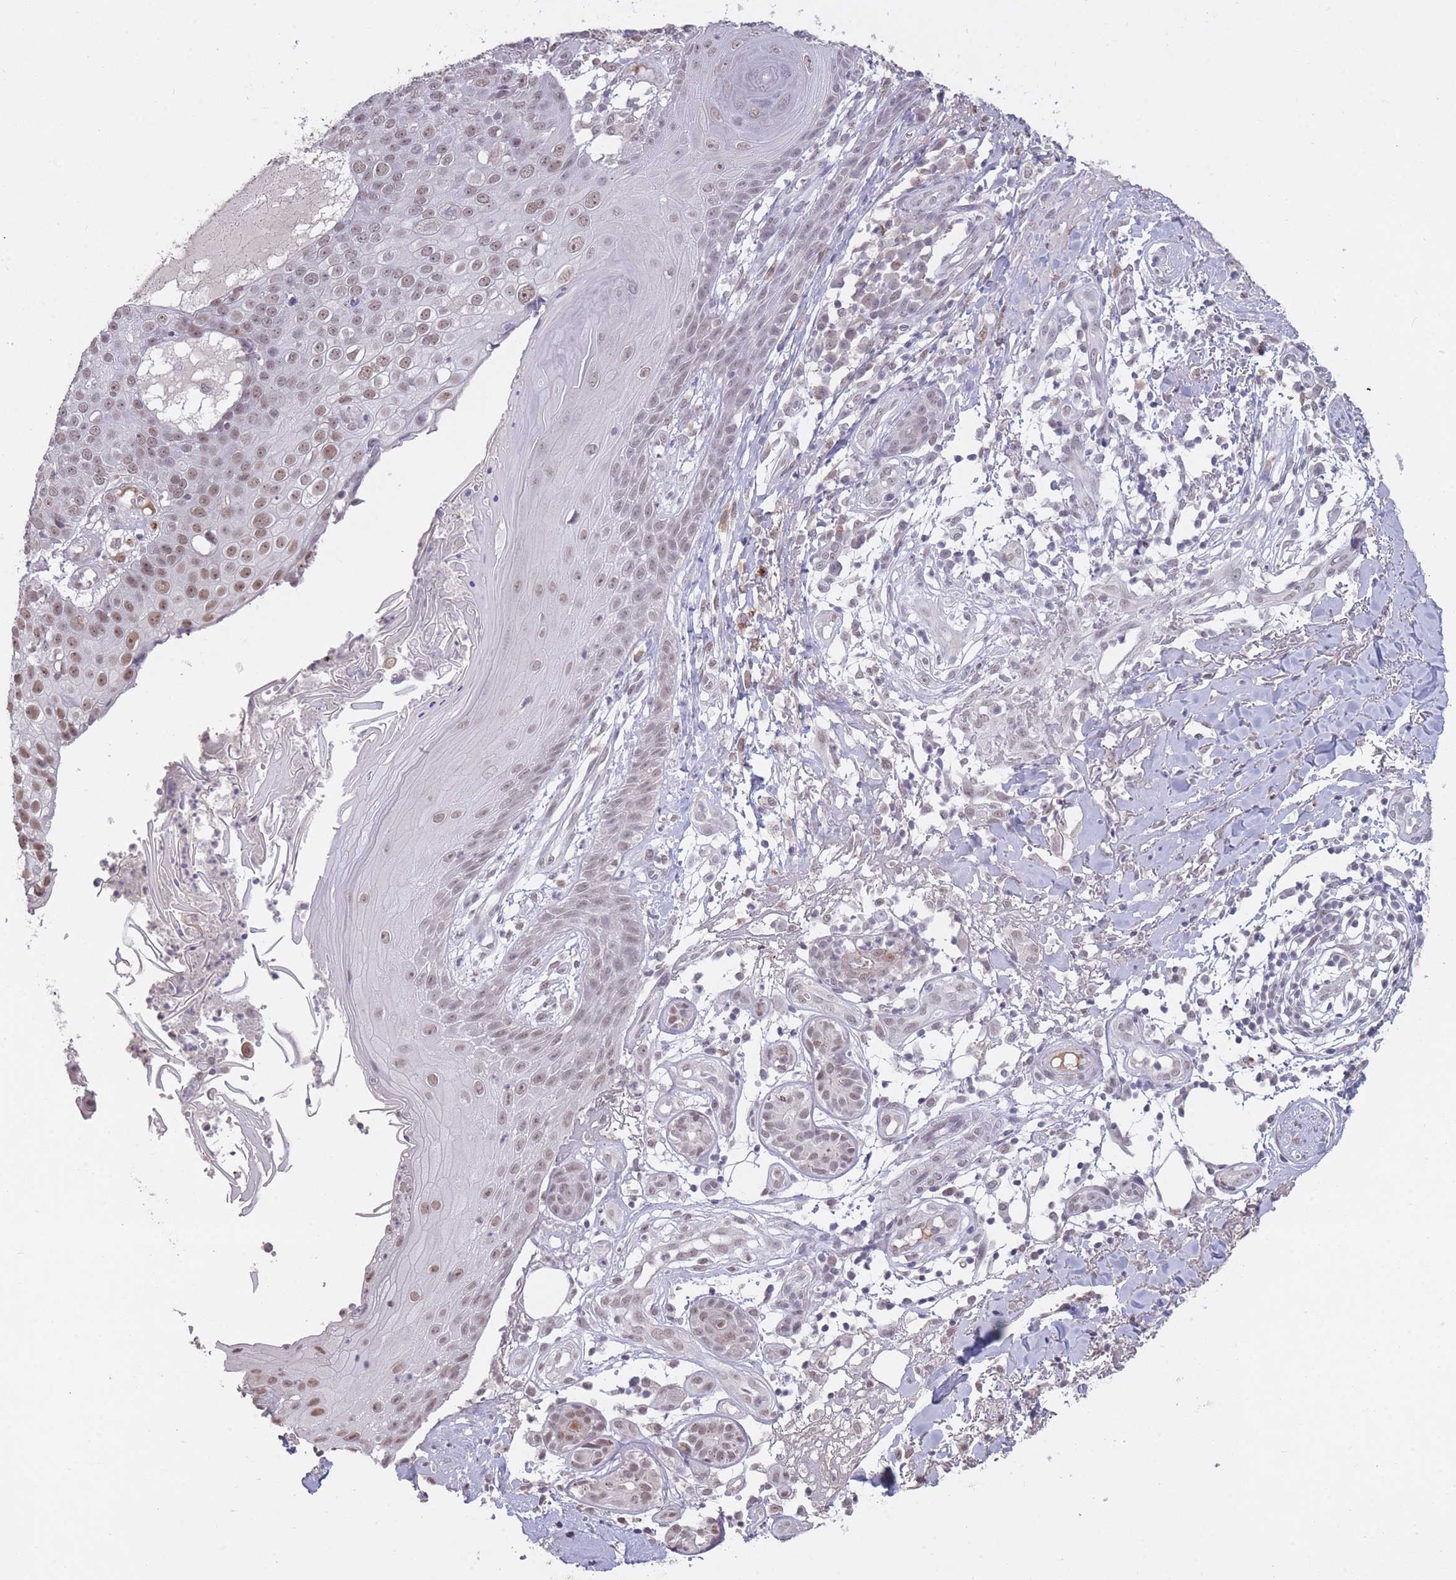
{"staining": {"intensity": "weak", "quantity": ">75%", "location": "nuclear"}, "tissue": "skin cancer", "cell_type": "Tumor cells", "image_type": "cancer", "snomed": [{"axis": "morphology", "description": "Squamous cell carcinoma, NOS"}, {"axis": "topography", "description": "Skin"}], "caption": "Immunohistochemical staining of human skin cancer reveals low levels of weak nuclear protein positivity in about >75% of tumor cells. The staining was performed using DAB to visualize the protein expression in brown, while the nuclei were stained in blue with hematoxylin (Magnification: 20x).", "gene": "HNRNPUL1", "patient": {"sex": "male", "age": 71}}